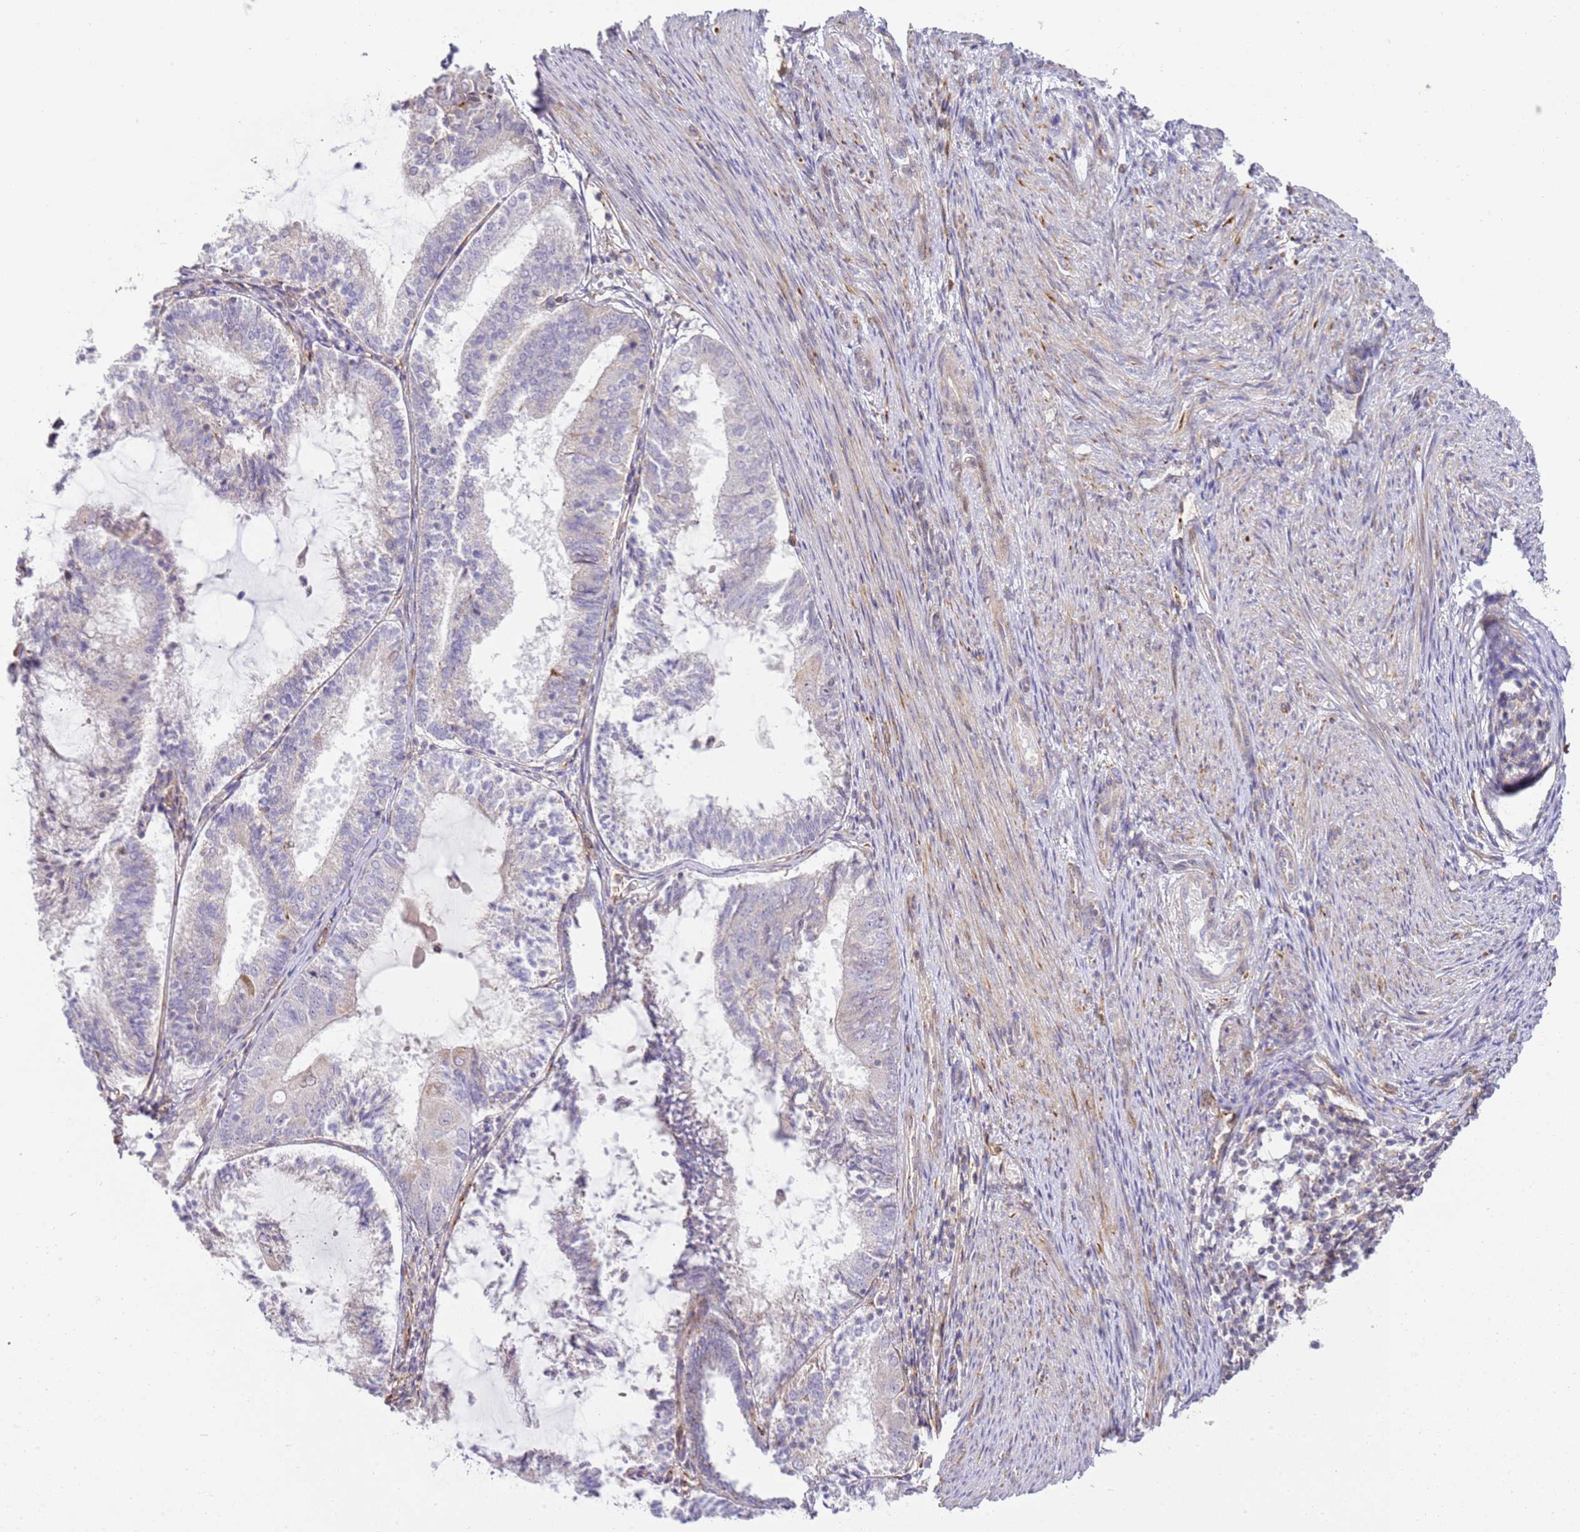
{"staining": {"intensity": "negative", "quantity": "none", "location": "none"}, "tissue": "endometrial cancer", "cell_type": "Tumor cells", "image_type": "cancer", "snomed": [{"axis": "morphology", "description": "Adenocarcinoma, NOS"}, {"axis": "topography", "description": "Endometrium"}], "caption": "IHC photomicrograph of neoplastic tissue: adenocarcinoma (endometrial) stained with DAB demonstrates no significant protein positivity in tumor cells. (Immunohistochemistry, brightfield microscopy, high magnification).", "gene": "GRAP", "patient": {"sex": "female", "age": 81}}